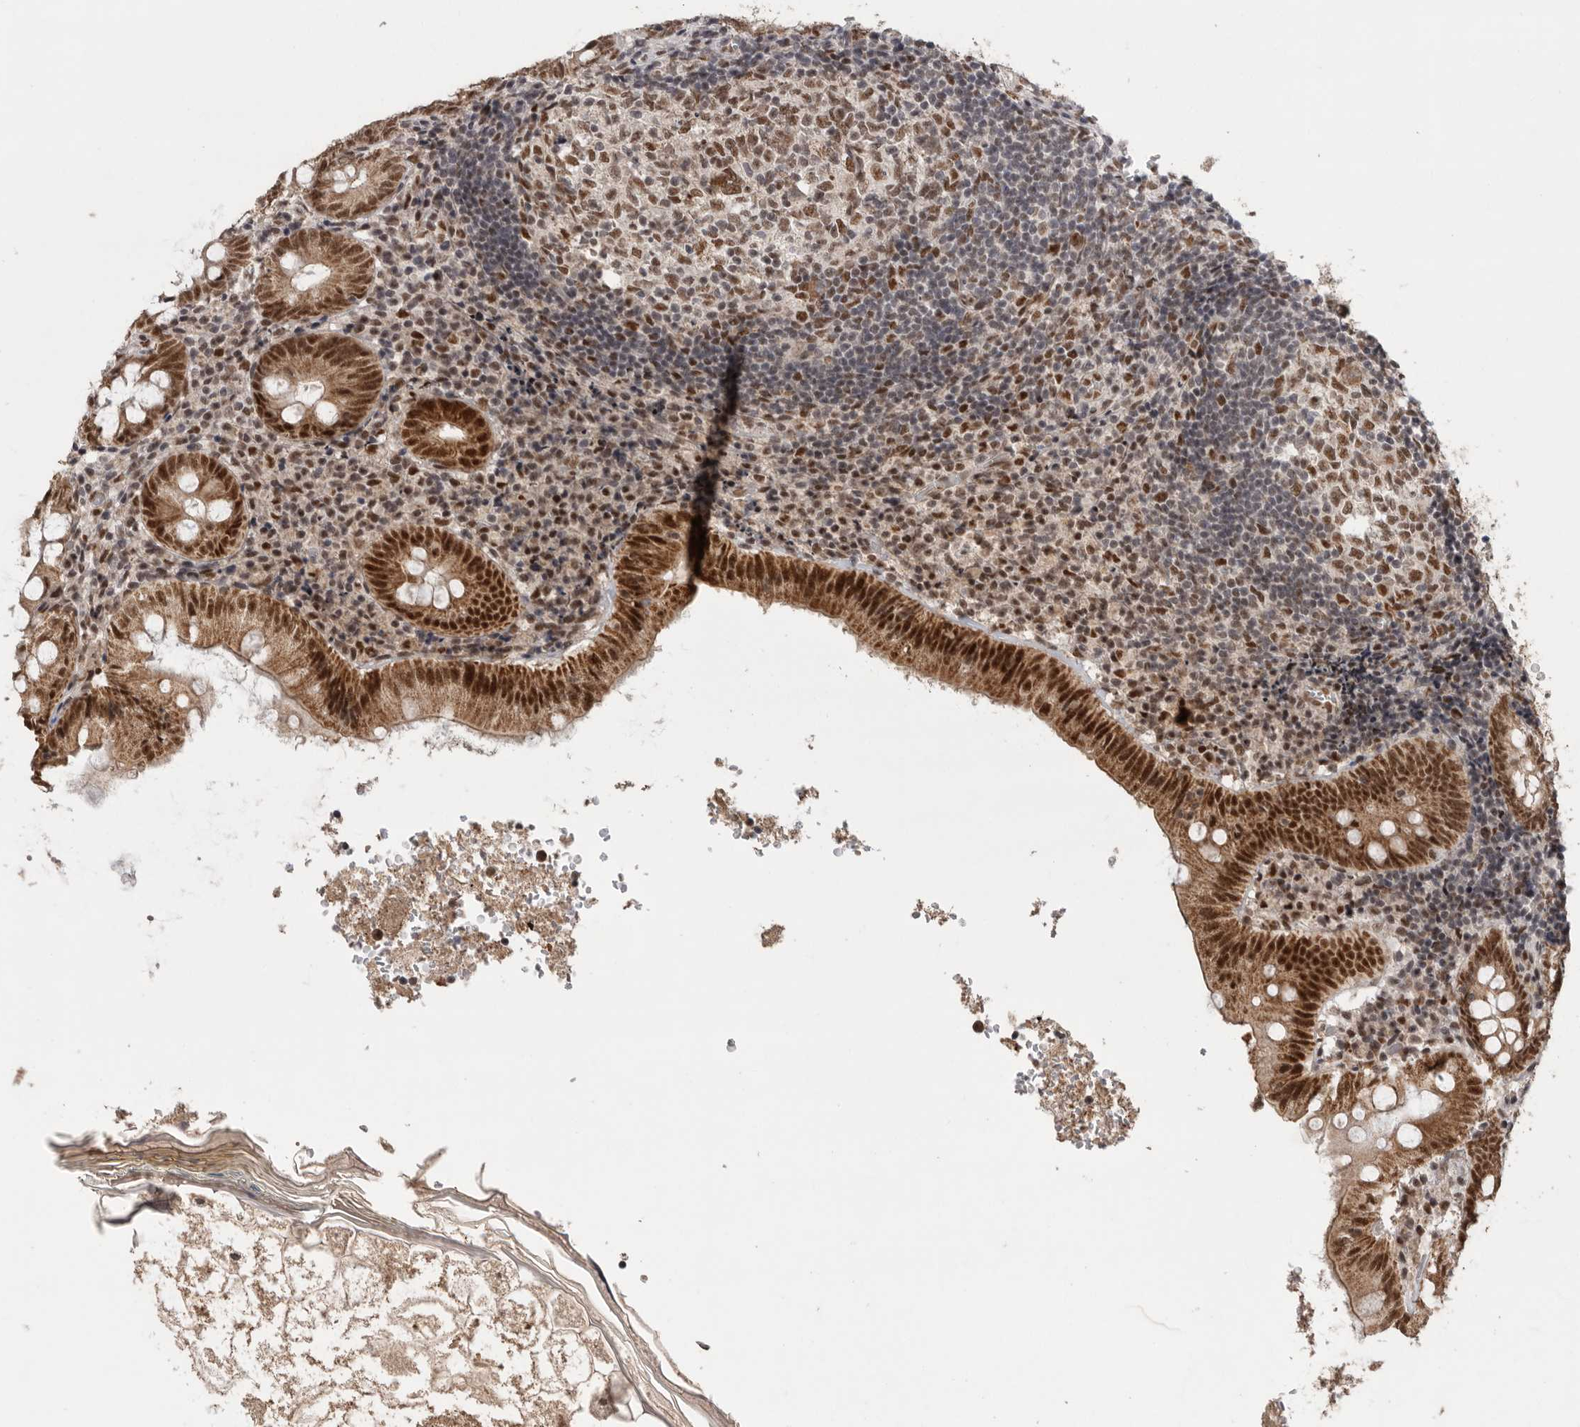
{"staining": {"intensity": "strong", "quantity": ">75%", "location": "cytoplasmic/membranous,nuclear"}, "tissue": "appendix", "cell_type": "Glandular cells", "image_type": "normal", "snomed": [{"axis": "morphology", "description": "Normal tissue, NOS"}, {"axis": "topography", "description": "Appendix"}], "caption": "Immunohistochemistry (IHC) micrograph of benign appendix: appendix stained using immunohistochemistry reveals high levels of strong protein expression localized specifically in the cytoplasmic/membranous,nuclear of glandular cells, appearing as a cytoplasmic/membranous,nuclear brown color.", "gene": "PPP1R10", "patient": {"sex": "male", "age": 8}}